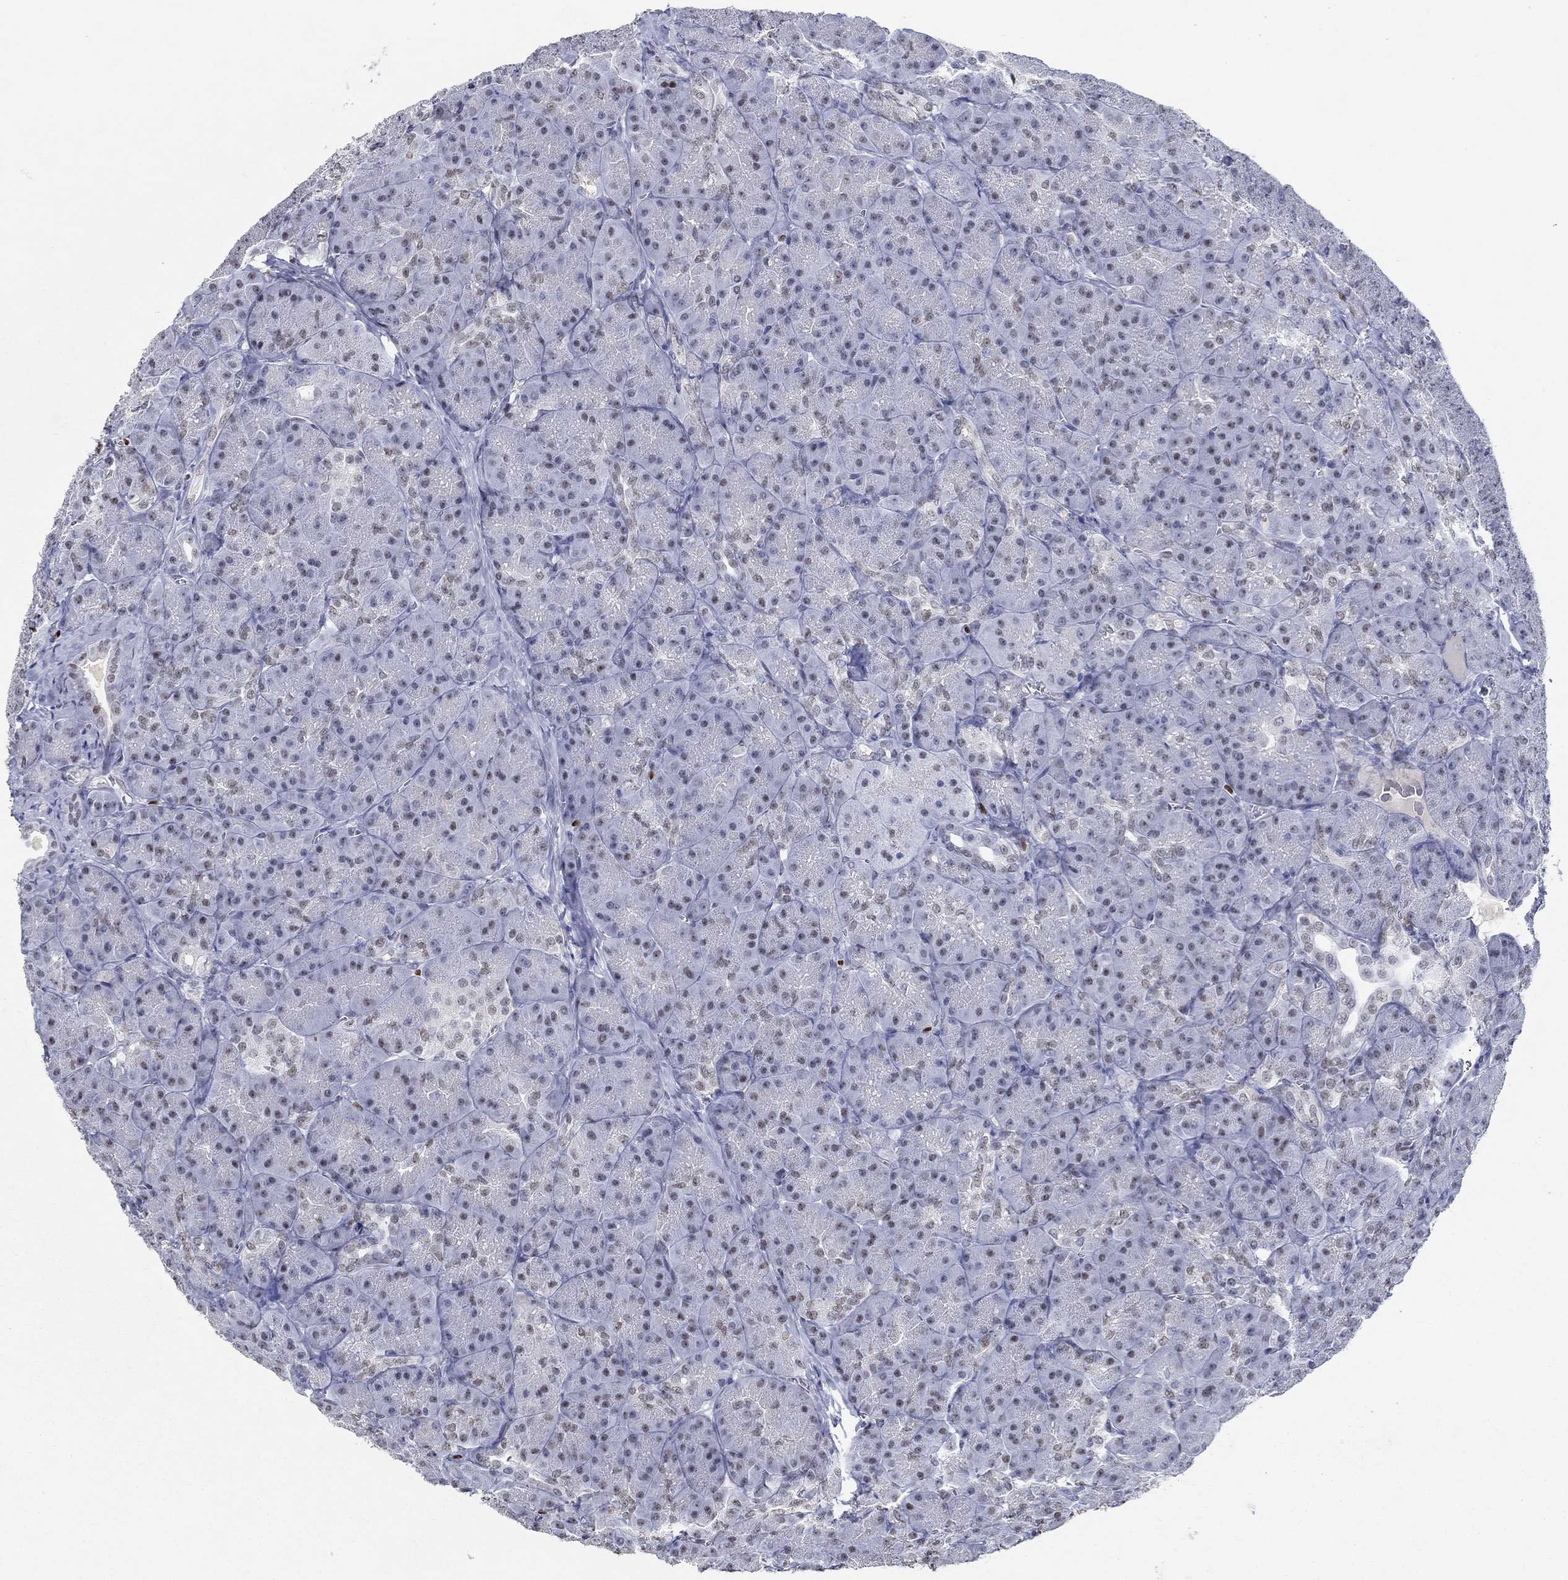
{"staining": {"intensity": "moderate", "quantity": "<25%", "location": "nuclear"}, "tissue": "pancreas", "cell_type": "Exocrine glandular cells", "image_type": "normal", "snomed": [{"axis": "morphology", "description": "Normal tissue, NOS"}, {"axis": "topography", "description": "Pancreas"}], "caption": "Protein expression analysis of benign pancreas exhibits moderate nuclear expression in about <25% of exocrine glandular cells.", "gene": "GATA2", "patient": {"sex": "male", "age": 57}}